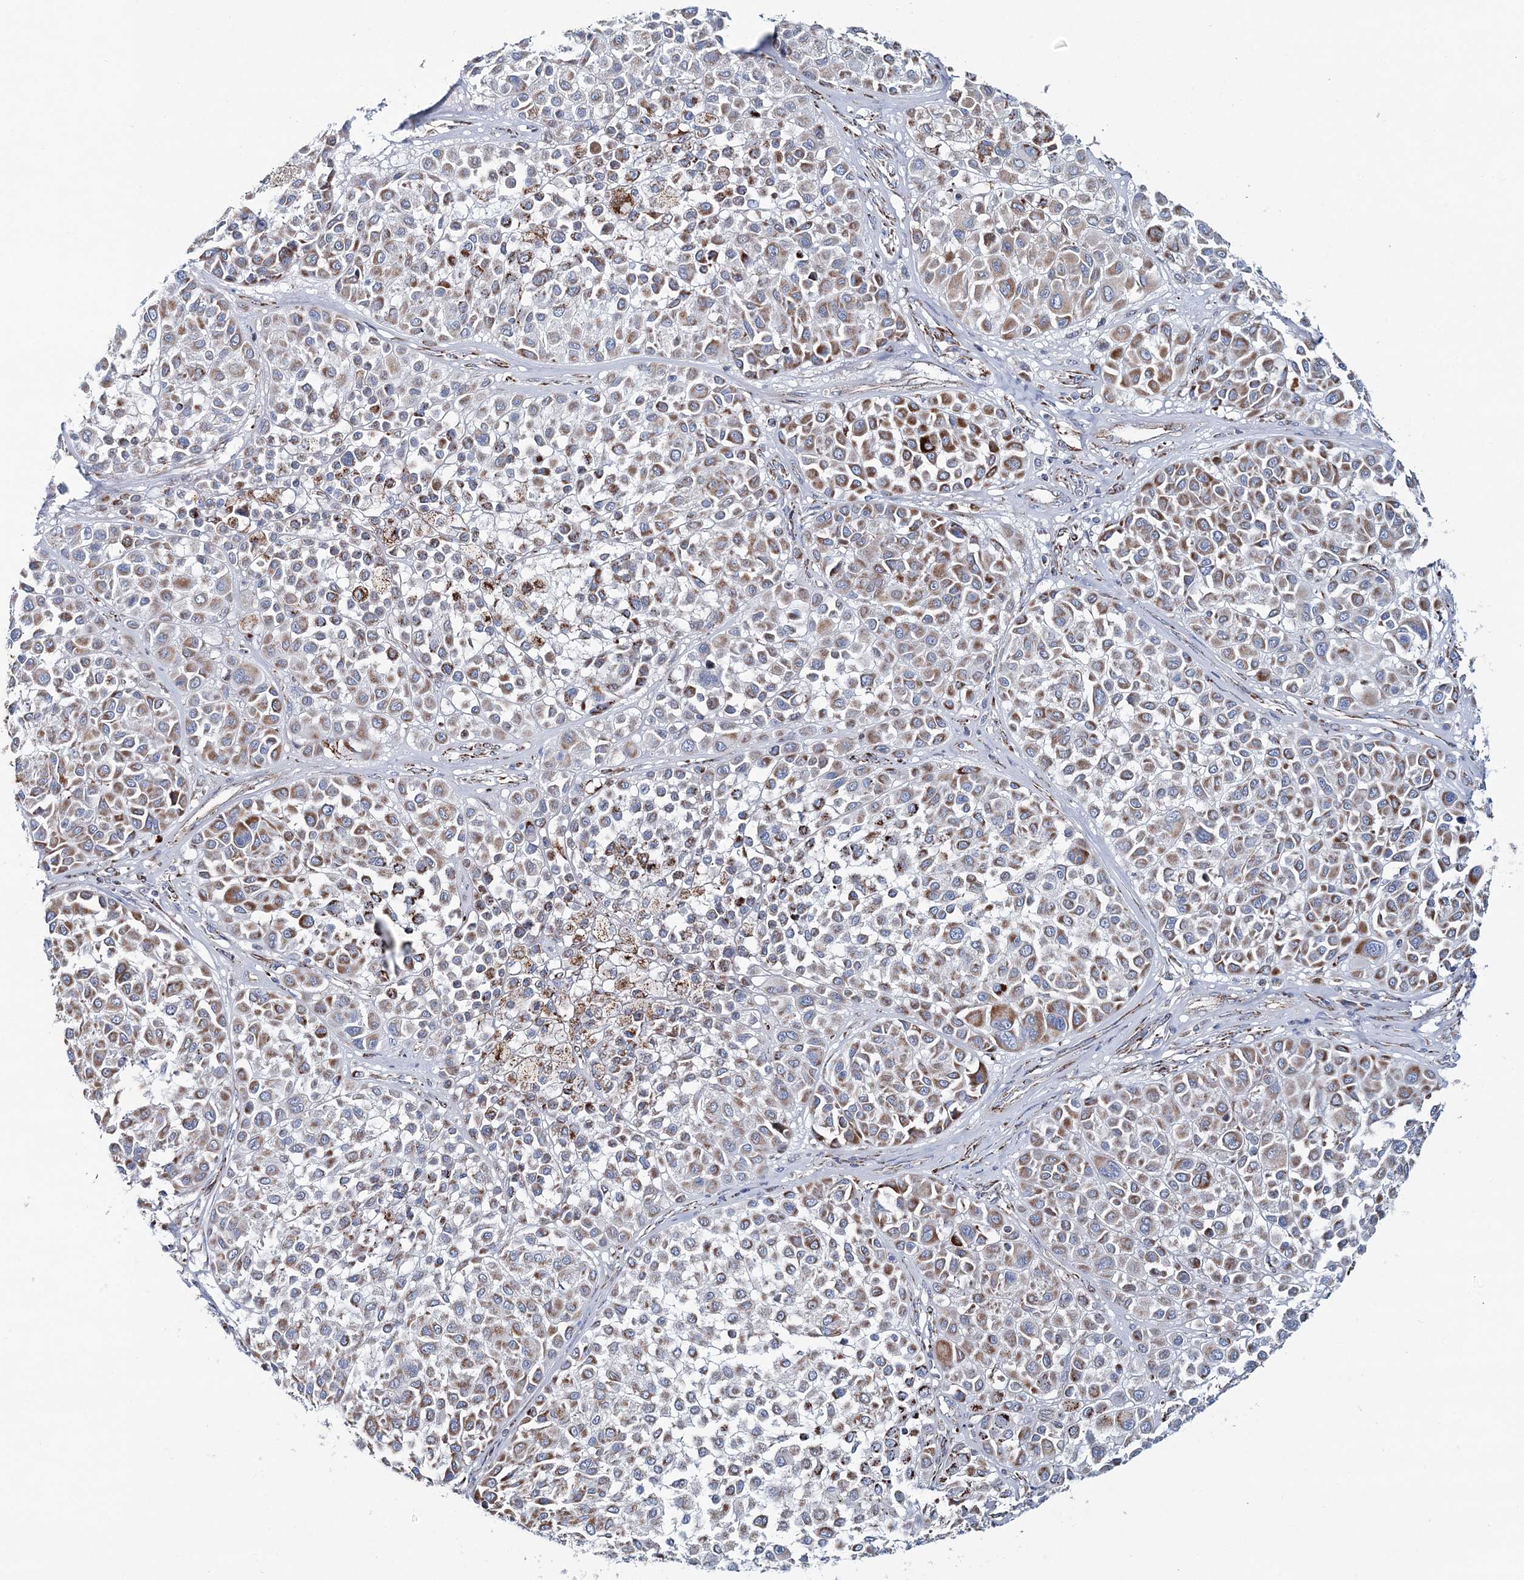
{"staining": {"intensity": "moderate", "quantity": ">75%", "location": "cytoplasmic/membranous"}, "tissue": "melanoma", "cell_type": "Tumor cells", "image_type": "cancer", "snomed": [{"axis": "morphology", "description": "Malignant melanoma, Metastatic site"}, {"axis": "topography", "description": "Soft tissue"}], "caption": "Melanoma stained with a protein marker demonstrates moderate staining in tumor cells.", "gene": "ARHGAP6", "patient": {"sex": "male", "age": 41}}